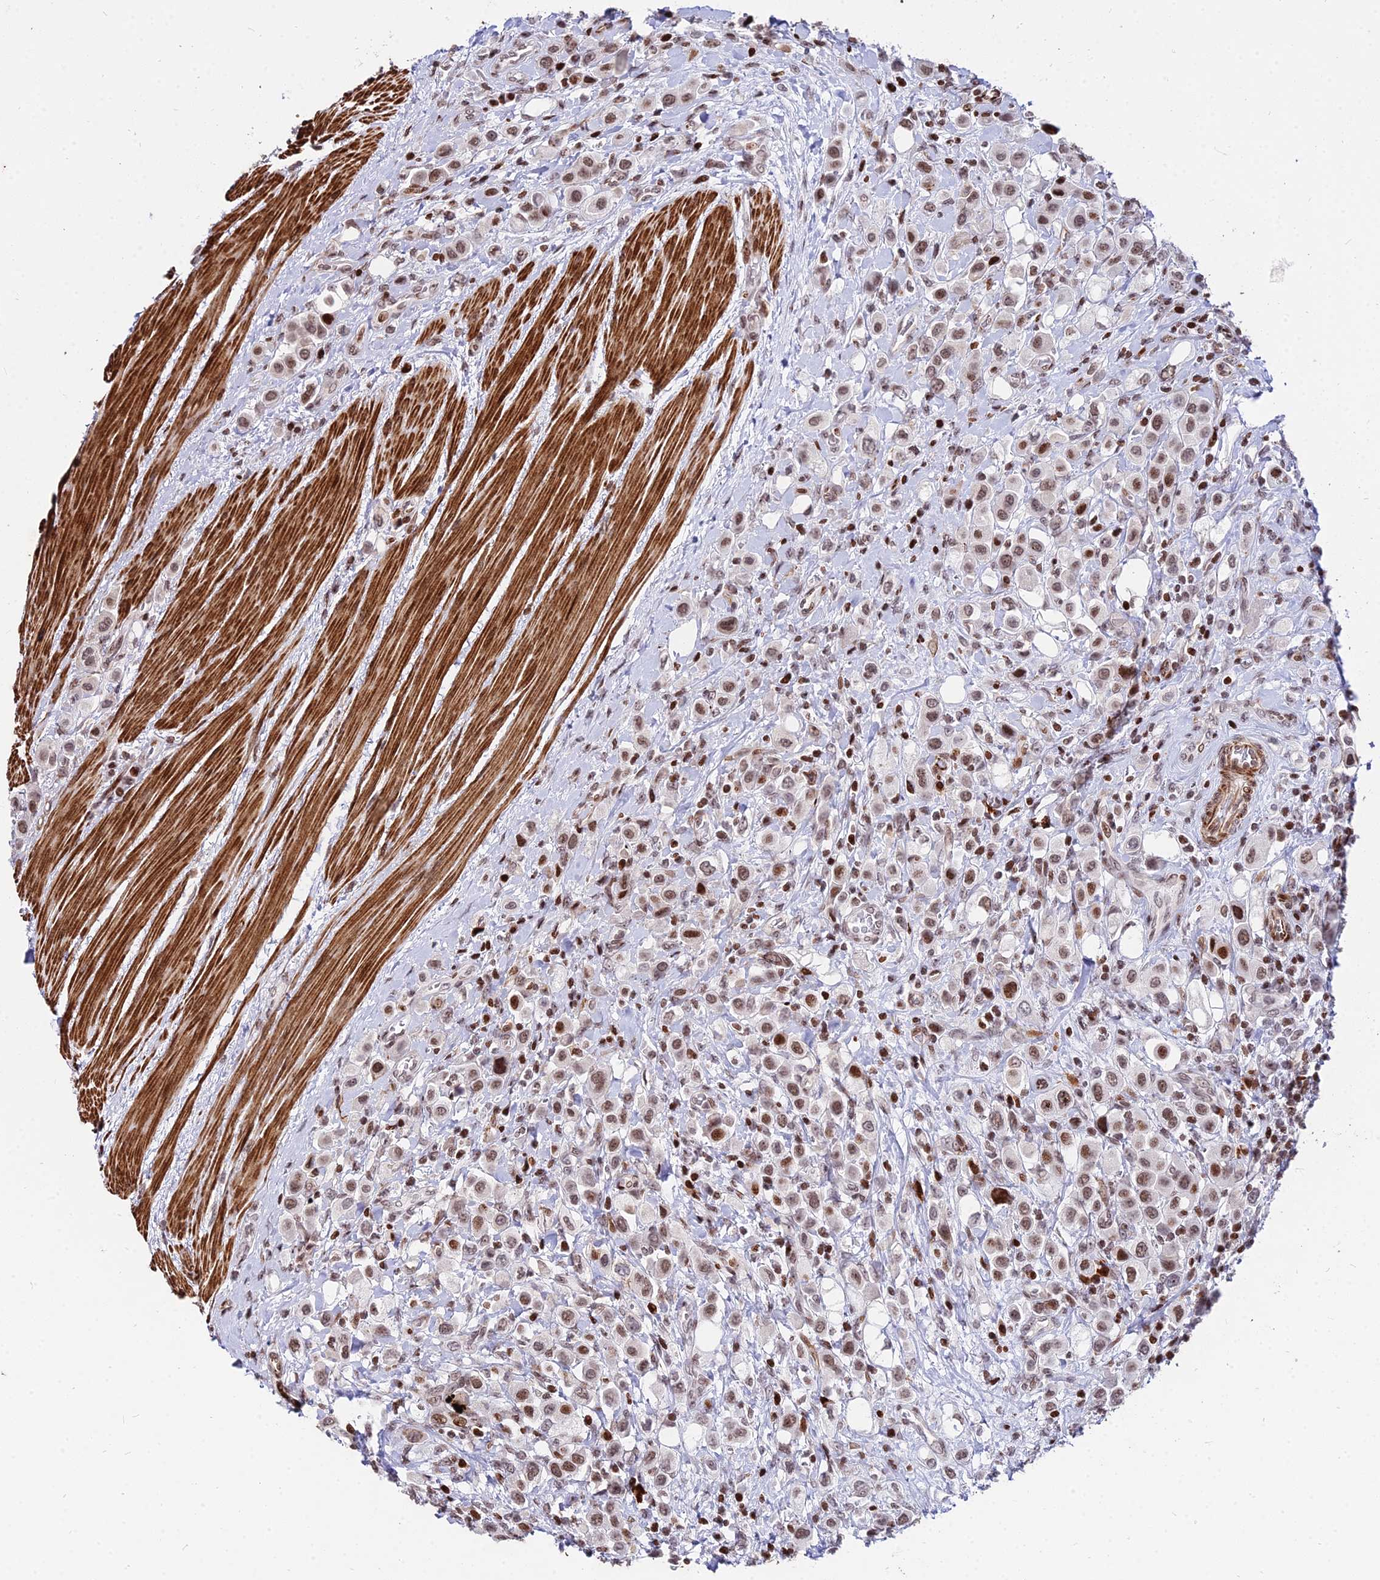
{"staining": {"intensity": "moderate", "quantity": ">75%", "location": "nuclear"}, "tissue": "urothelial cancer", "cell_type": "Tumor cells", "image_type": "cancer", "snomed": [{"axis": "morphology", "description": "Urothelial carcinoma, High grade"}, {"axis": "topography", "description": "Urinary bladder"}], "caption": "The micrograph reveals a brown stain indicating the presence of a protein in the nuclear of tumor cells in urothelial carcinoma (high-grade).", "gene": "NYAP2", "patient": {"sex": "male", "age": 50}}